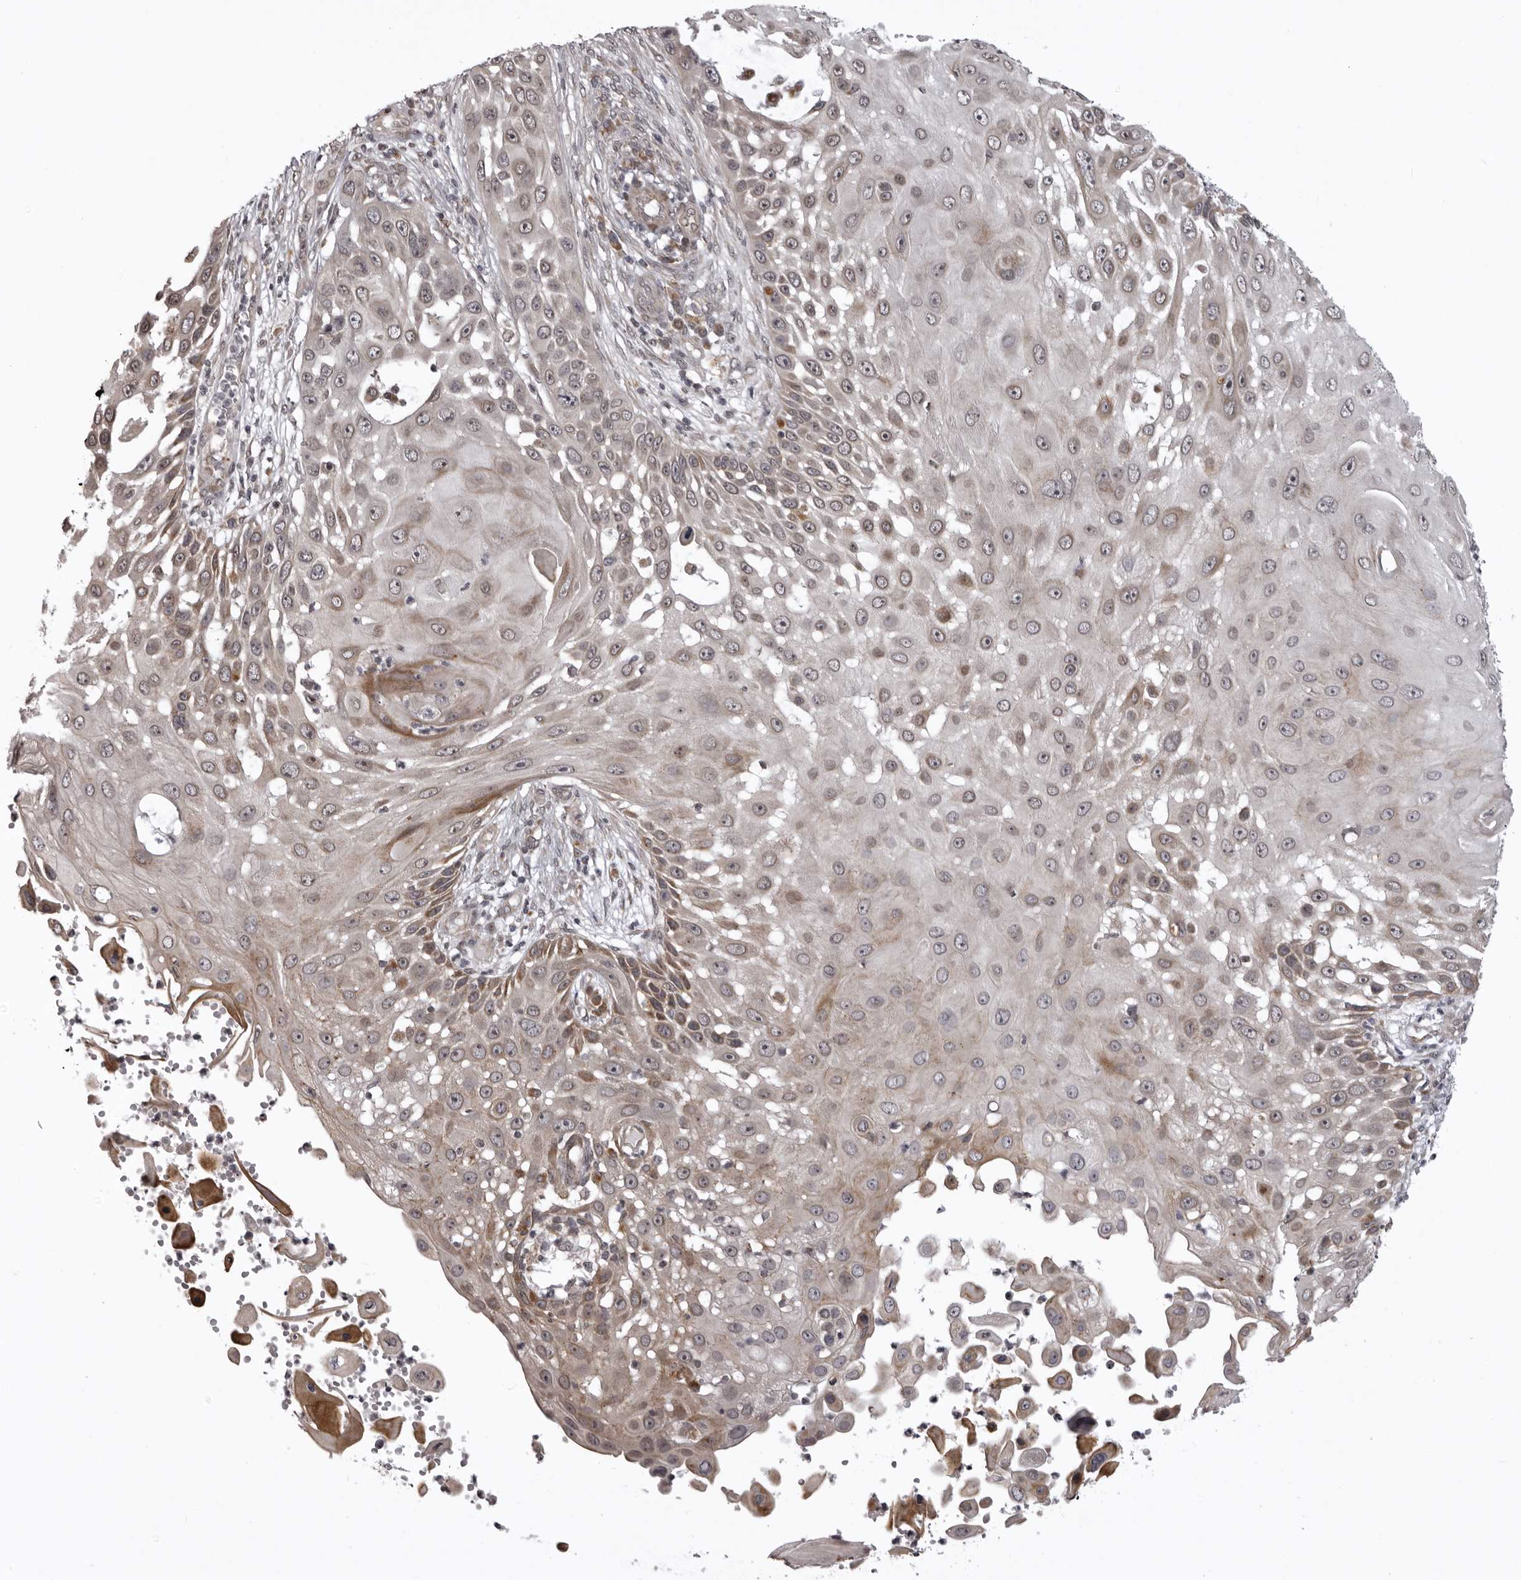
{"staining": {"intensity": "moderate", "quantity": "<25%", "location": "cytoplasmic/membranous"}, "tissue": "skin cancer", "cell_type": "Tumor cells", "image_type": "cancer", "snomed": [{"axis": "morphology", "description": "Squamous cell carcinoma, NOS"}, {"axis": "topography", "description": "Skin"}], "caption": "Skin squamous cell carcinoma stained with IHC reveals moderate cytoplasmic/membranous positivity in about <25% of tumor cells.", "gene": "C1orf109", "patient": {"sex": "female", "age": 44}}